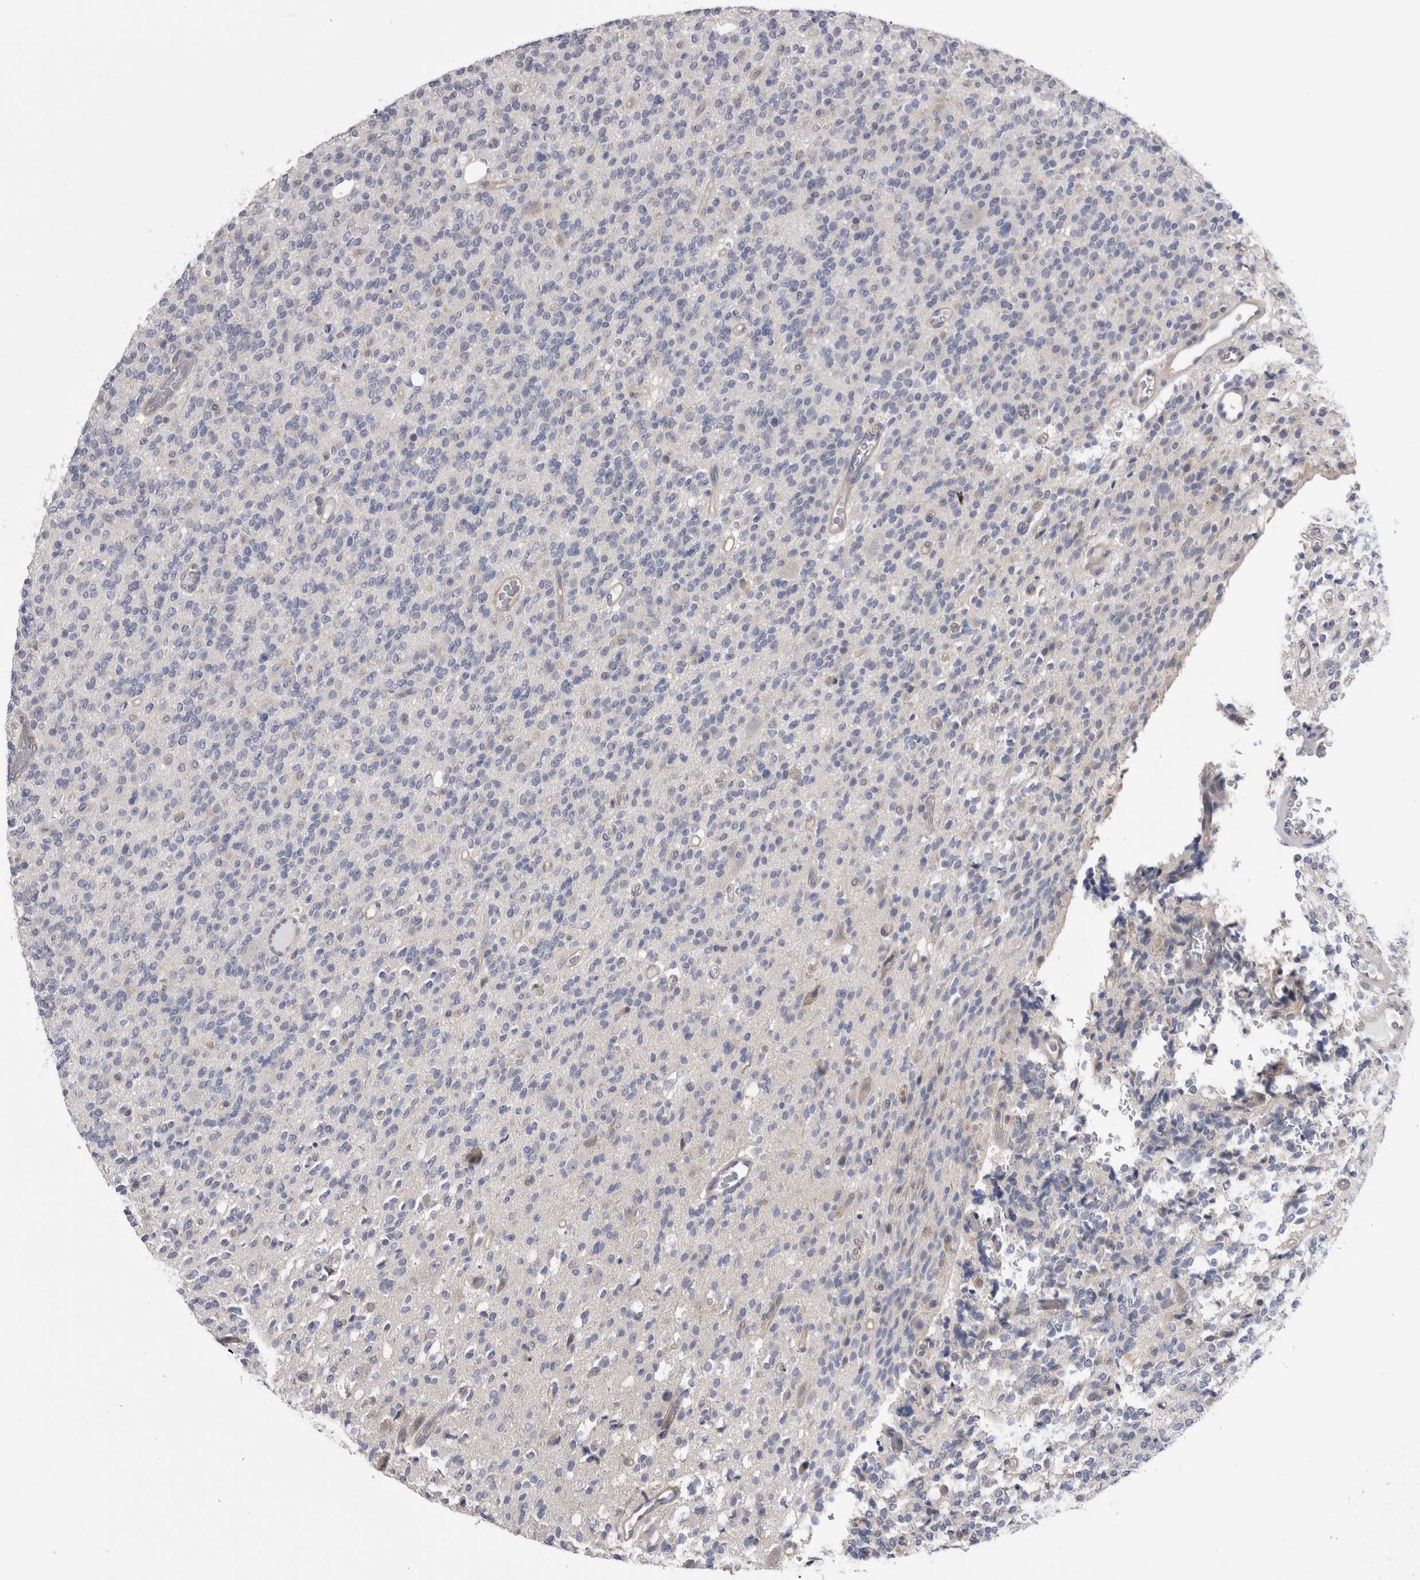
{"staining": {"intensity": "negative", "quantity": "none", "location": "none"}, "tissue": "glioma", "cell_type": "Tumor cells", "image_type": "cancer", "snomed": [{"axis": "morphology", "description": "Glioma, malignant, High grade"}, {"axis": "topography", "description": "Brain"}], "caption": "Glioma was stained to show a protein in brown. There is no significant positivity in tumor cells. Brightfield microscopy of IHC stained with DAB (3,3'-diaminobenzidine) (brown) and hematoxylin (blue), captured at high magnification.", "gene": "ARHGAP29", "patient": {"sex": "male", "age": 34}}